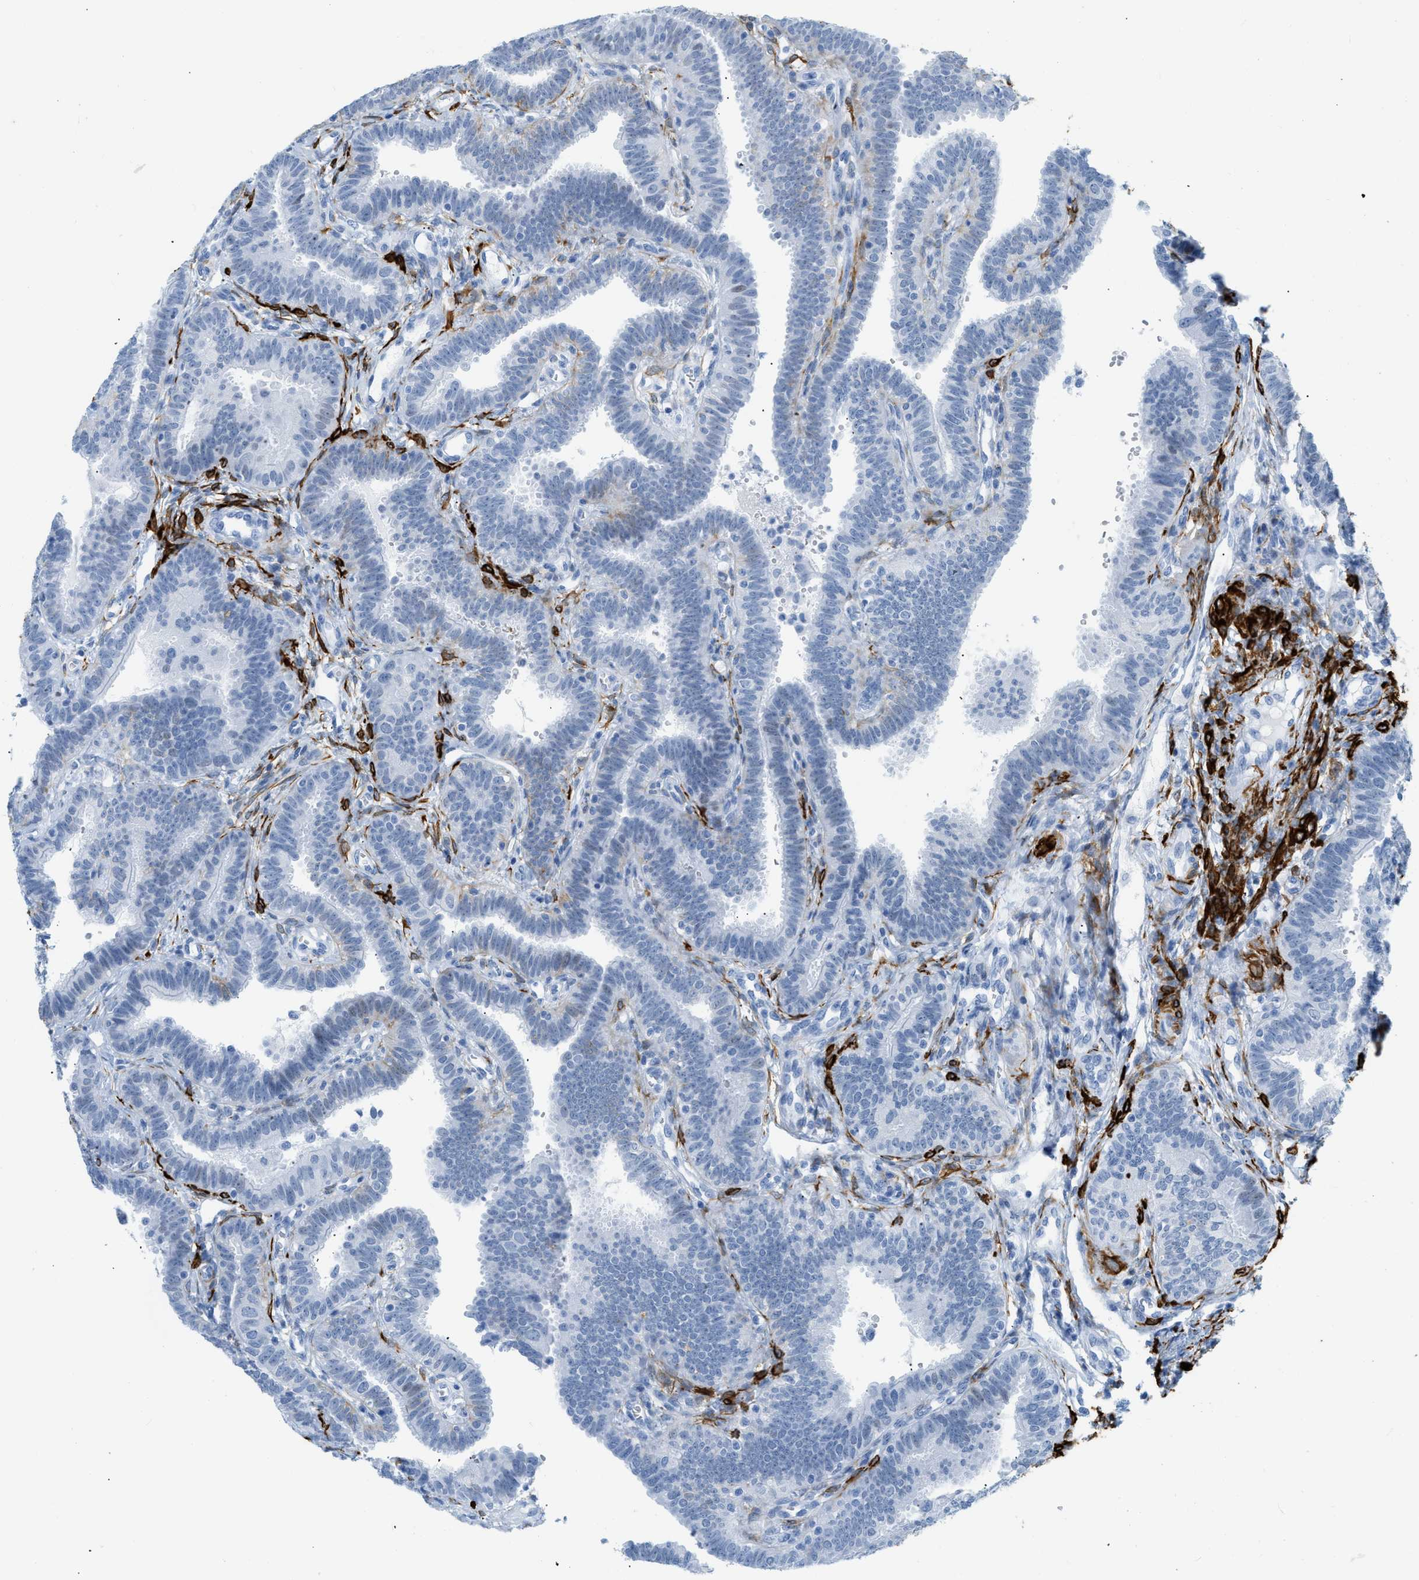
{"staining": {"intensity": "negative", "quantity": "none", "location": "none"}, "tissue": "fallopian tube", "cell_type": "Glandular cells", "image_type": "normal", "snomed": [{"axis": "morphology", "description": "Normal tissue, NOS"}, {"axis": "topography", "description": "Fallopian tube"}, {"axis": "topography", "description": "Placenta"}], "caption": "DAB immunohistochemical staining of normal fallopian tube reveals no significant positivity in glandular cells. The staining was performed using DAB to visualize the protein expression in brown, while the nuclei were stained in blue with hematoxylin (Magnification: 20x).", "gene": "DES", "patient": {"sex": "female", "age": 34}}